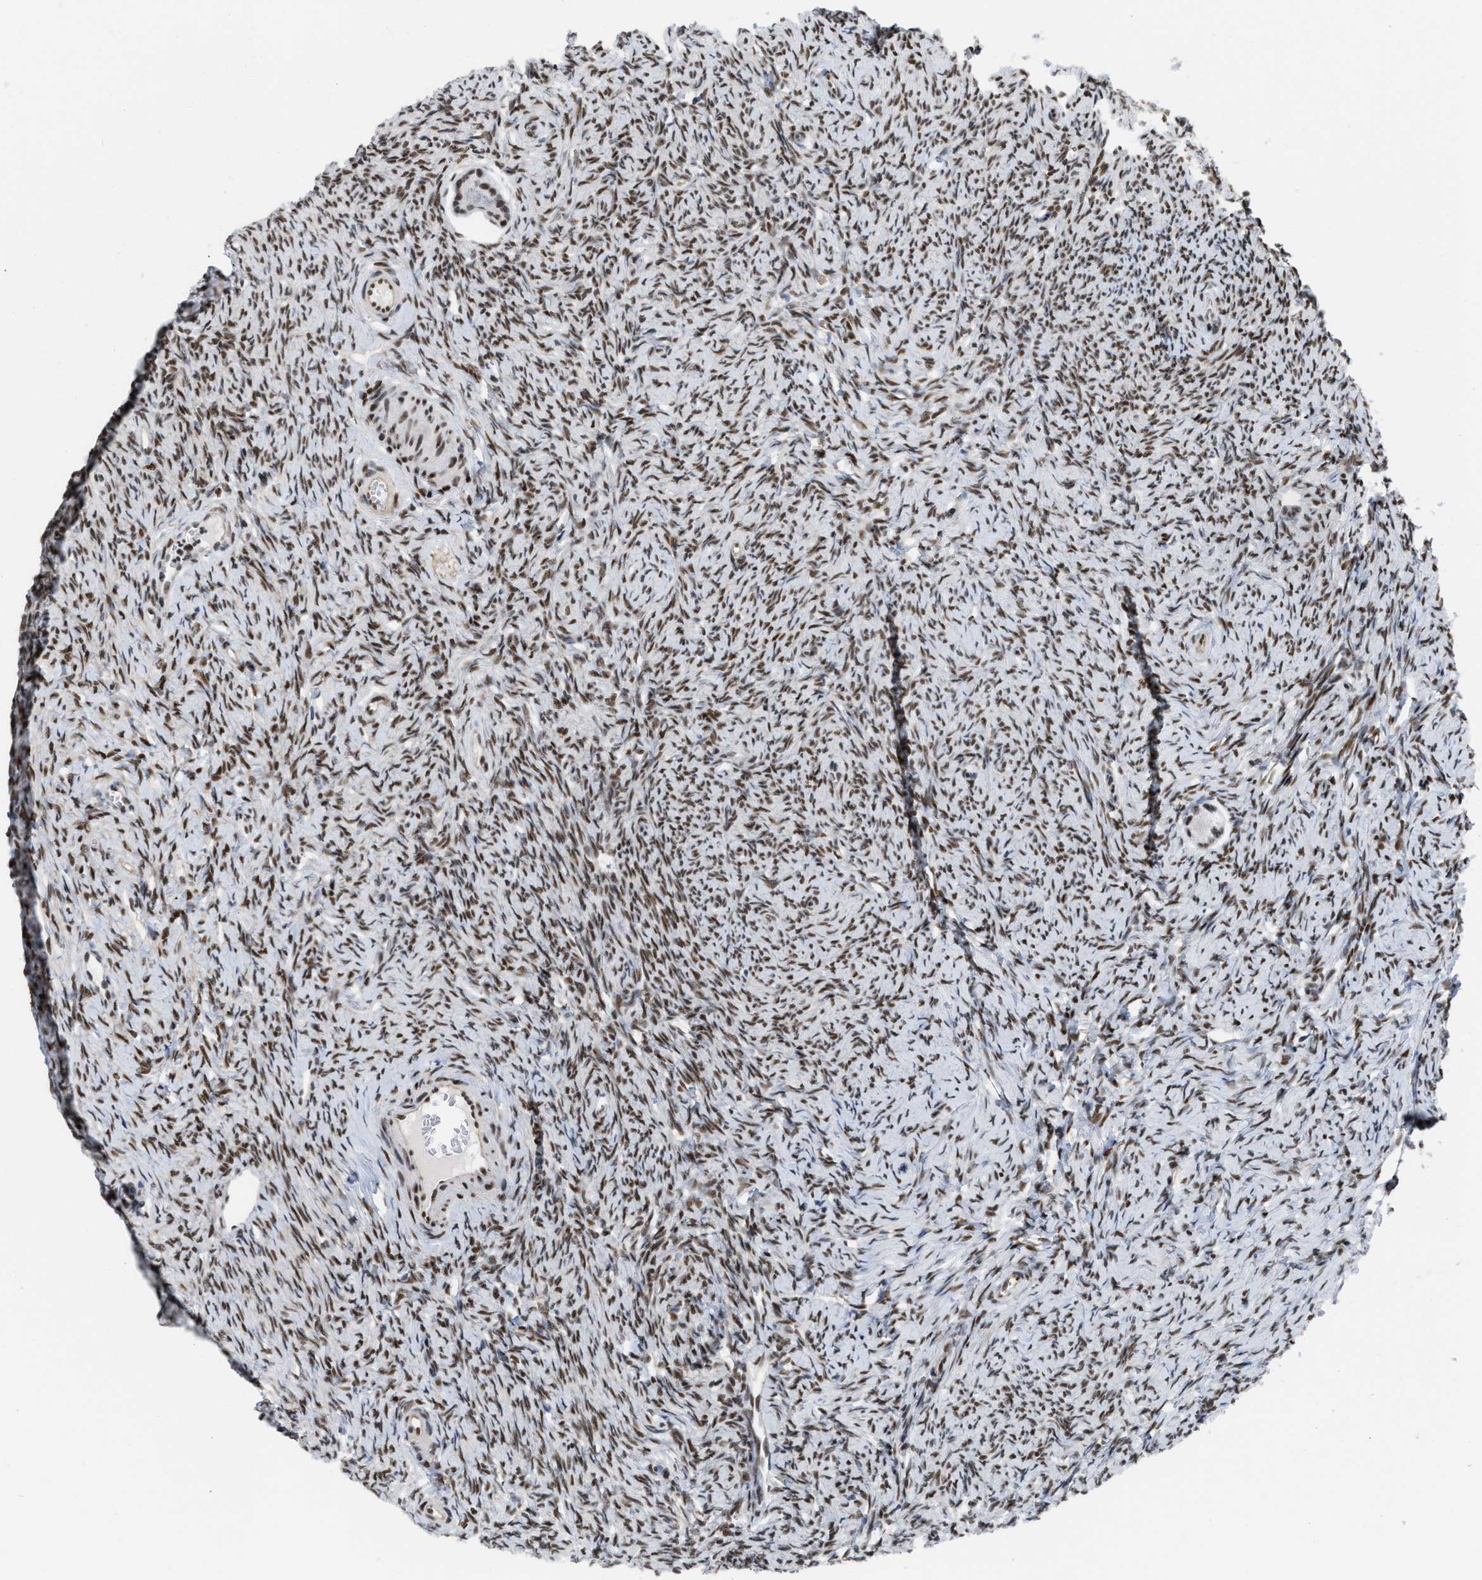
{"staining": {"intensity": "moderate", "quantity": "25%-75%", "location": "nuclear"}, "tissue": "ovary", "cell_type": "Follicle cells", "image_type": "normal", "snomed": [{"axis": "morphology", "description": "Normal tissue, NOS"}, {"axis": "topography", "description": "Ovary"}], "caption": "IHC of benign human ovary displays medium levels of moderate nuclear positivity in approximately 25%-75% of follicle cells.", "gene": "MIER1", "patient": {"sex": "female", "age": 33}}